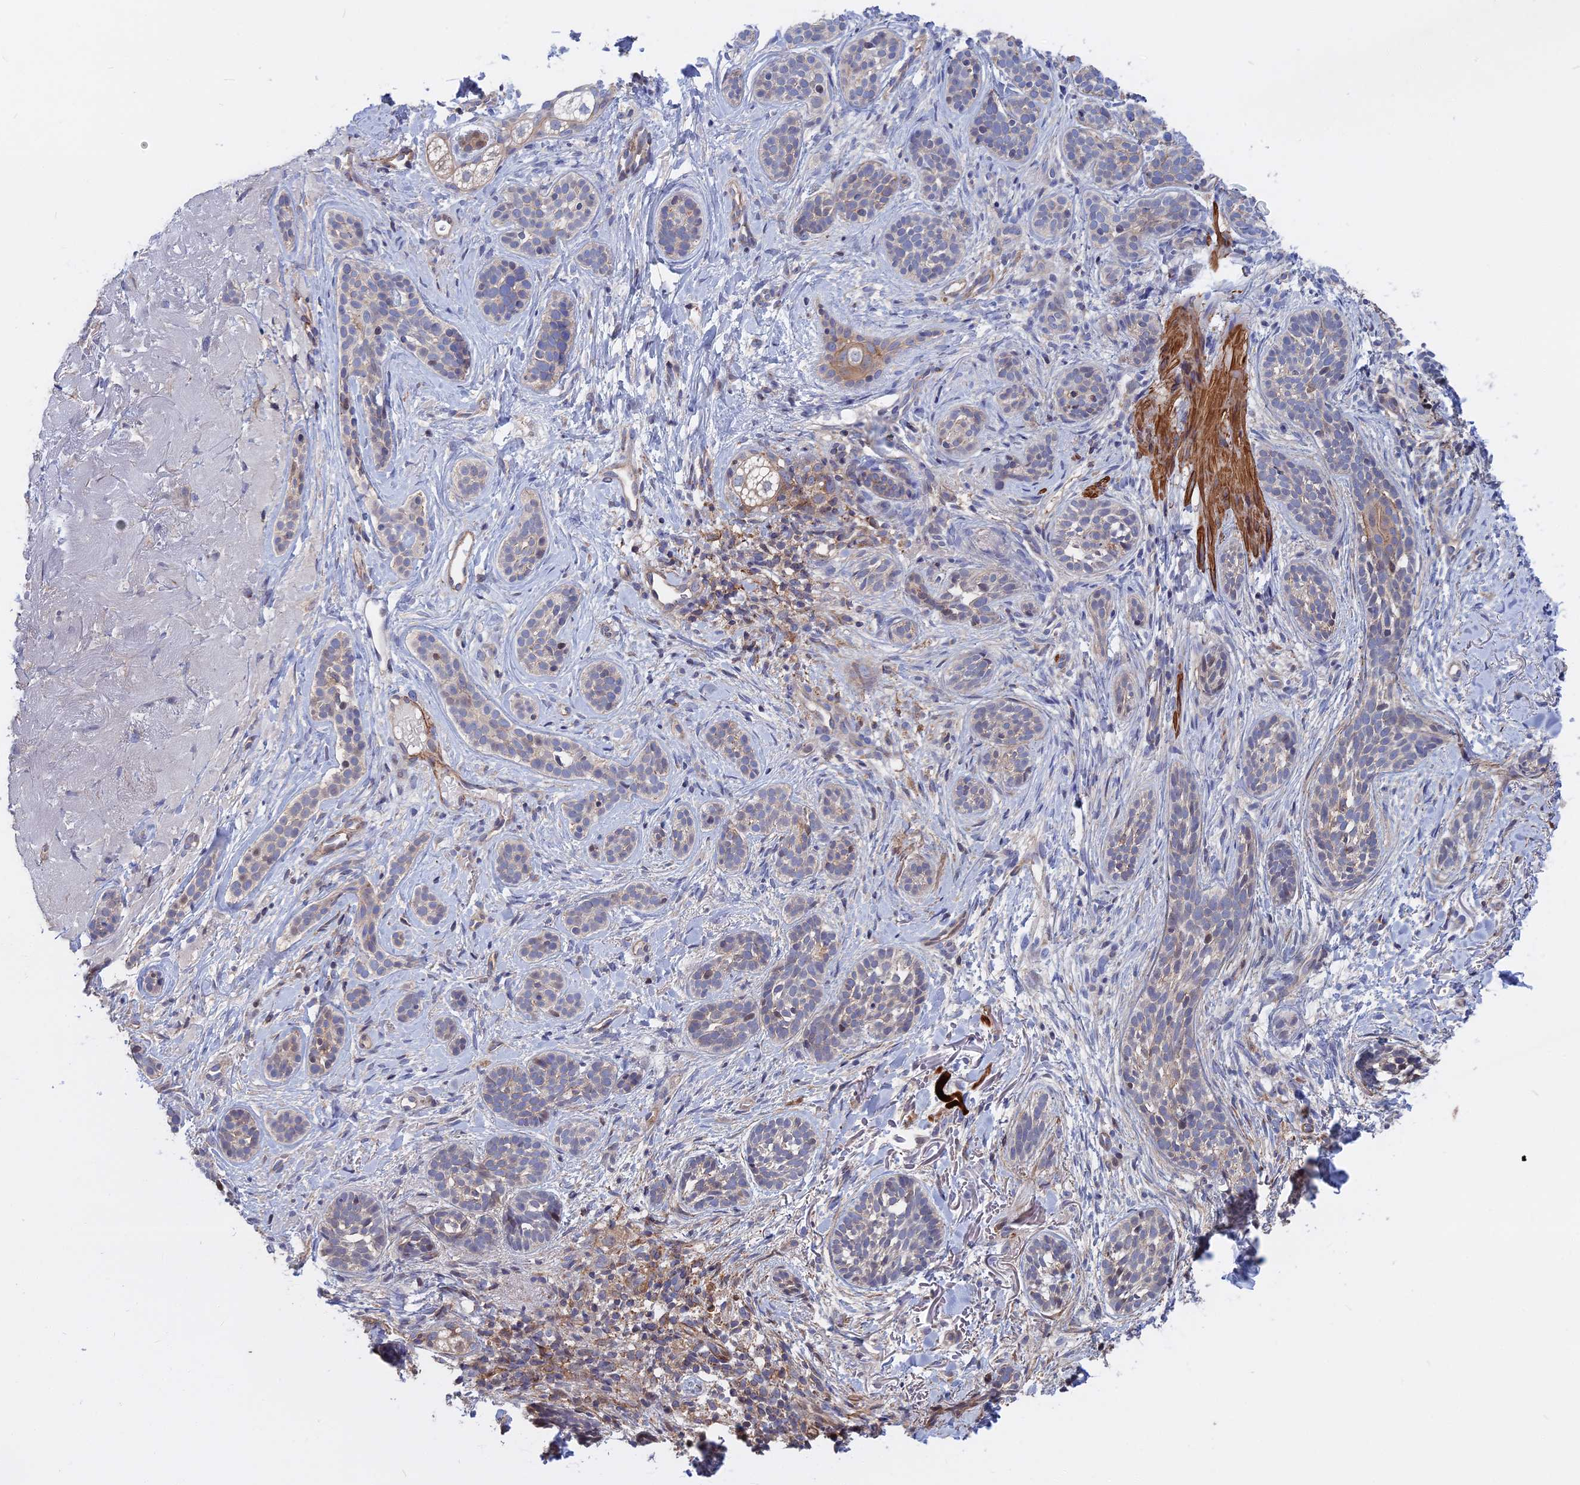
{"staining": {"intensity": "negative", "quantity": "none", "location": "none"}, "tissue": "skin cancer", "cell_type": "Tumor cells", "image_type": "cancer", "snomed": [{"axis": "morphology", "description": "Basal cell carcinoma"}, {"axis": "topography", "description": "Skin"}], "caption": "Immunohistochemistry (IHC) of skin cancer (basal cell carcinoma) shows no staining in tumor cells.", "gene": "LYPD5", "patient": {"sex": "male", "age": 71}}